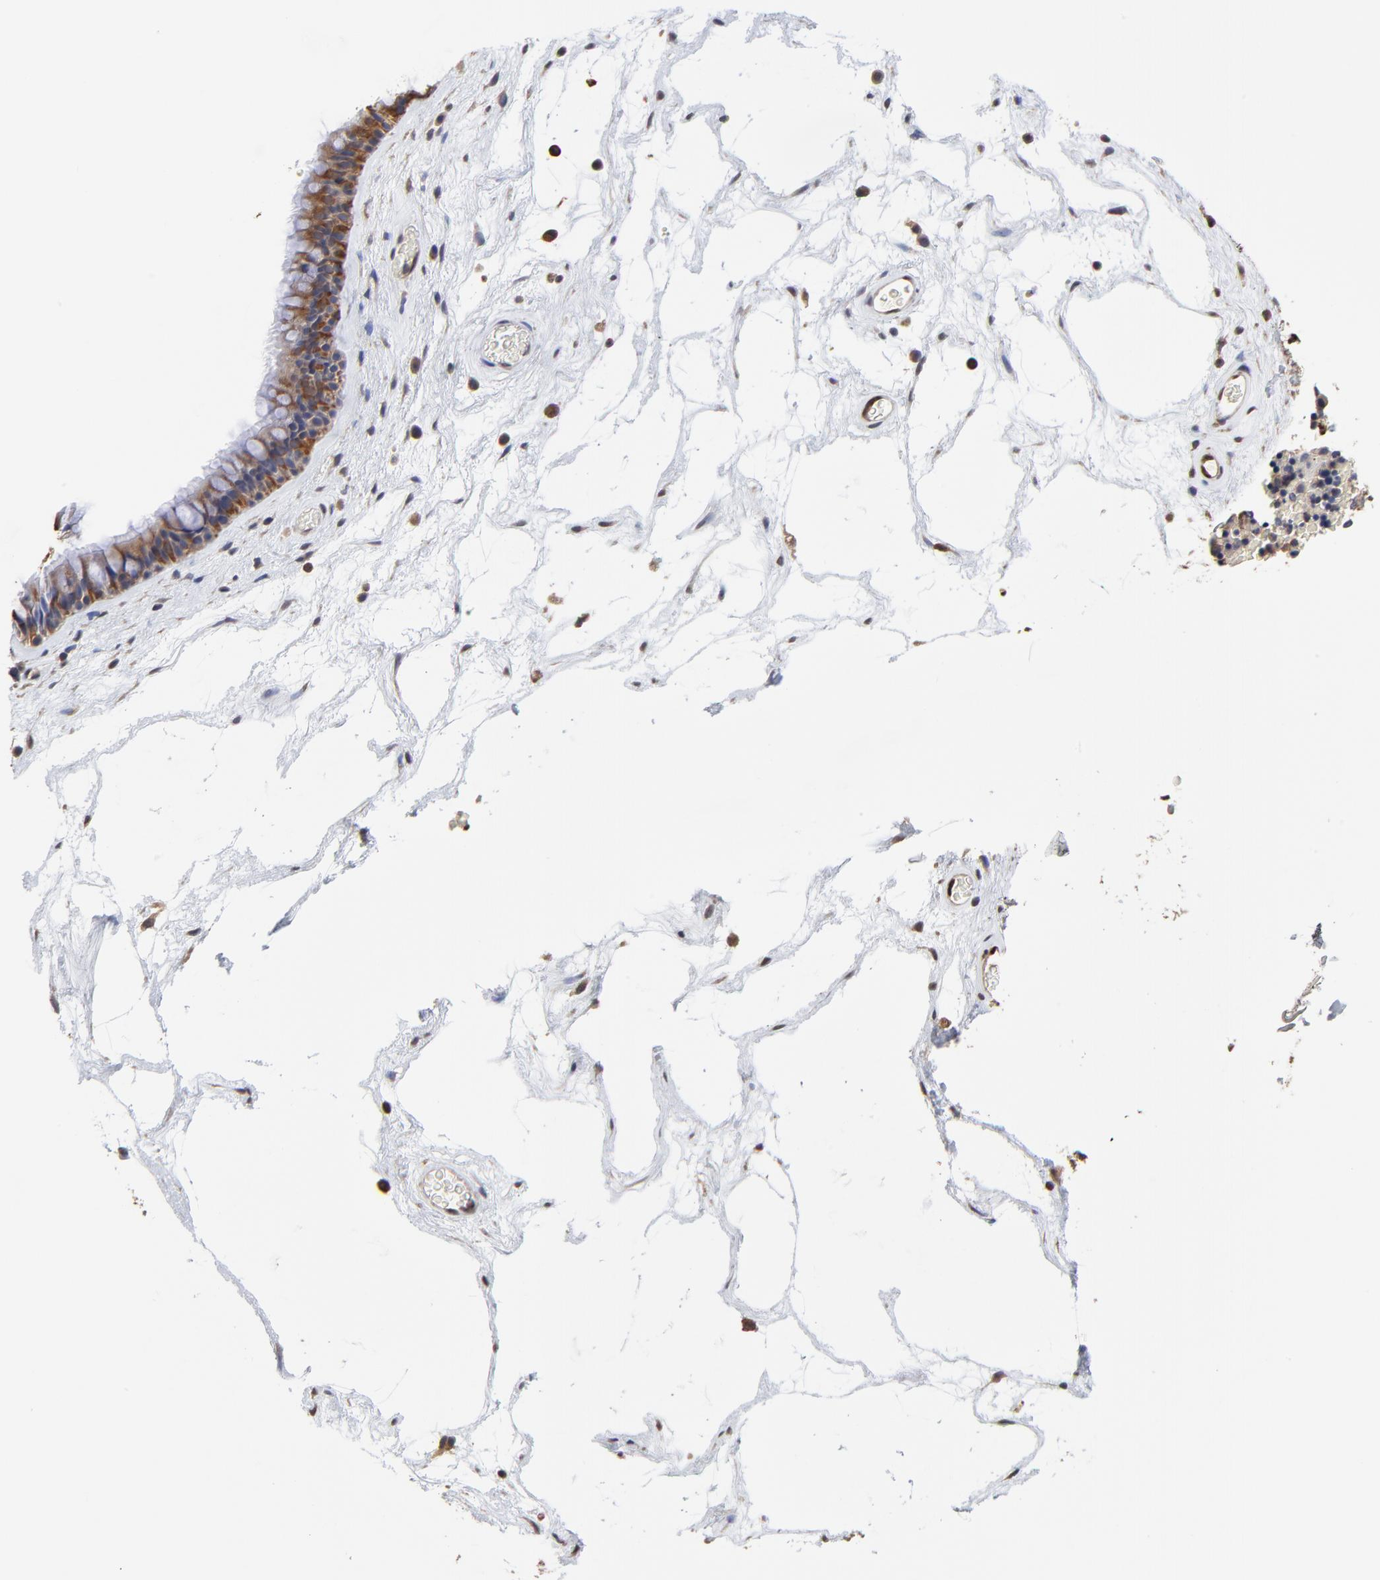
{"staining": {"intensity": "moderate", "quantity": ">75%", "location": "cytoplasmic/membranous"}, "tissue": "nasopharynx", "cell_type": "Respiratory epithelial cells", "image_type": "normal", "snomed": [{"axis": "morphology", "description": "Normal tissue, NOS"}, {"axis": "morphology", "description": "Inflammation, NOS"}, {"axis": "topography", "description": "Nasopharynx"}], "caption": "IHC staining of benign nasopharynx, which displays medium levels of moderate cytoplasmic/membranous positivity in about >75% of respiratory epithelial cells indicating moderate cytoplasmic/membranous protein expression. The staining was performed using DAB (brown) for protein detection and nuclei were counterstained in hematoxylin (blue).", "gene": "CCT2", "patient": {"sex": "male", "age": 48}}